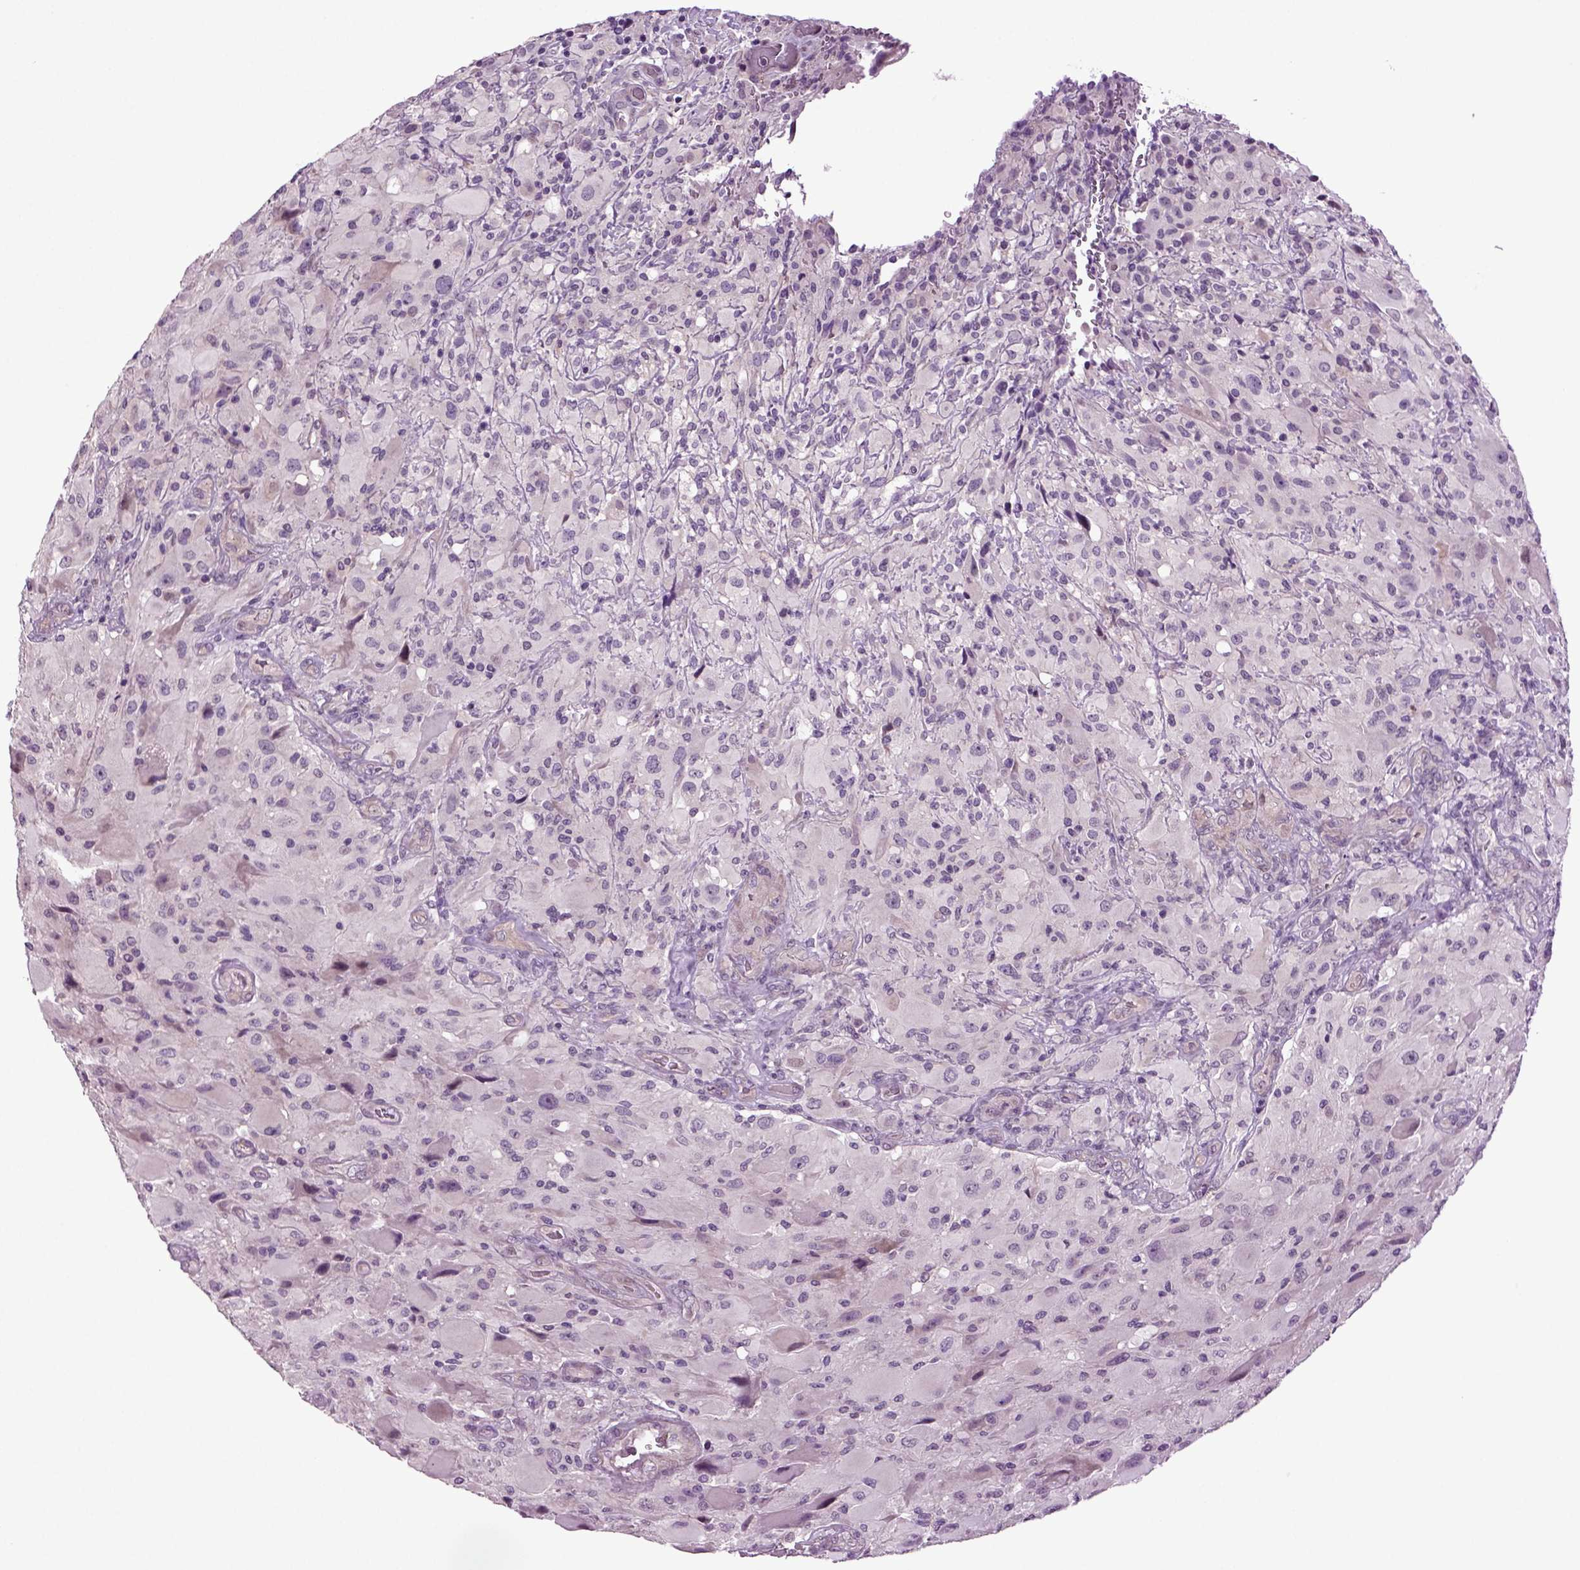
{"staining": {"intensity": "negative", "quantity": "none", "location": "none"}, "tissue": "glioma", "cell_type": "Tumor cells", "image_type": "cancer", "snomed": [{"axis": "morphology", "description": "Glioma, malignant, High grade"}, {"axis": "topography", "description": "Cerebral cortex"}], "caption": "Glioma was stained to show a protein in brown. There is no significant positivity in tumor cells.", "gene": "PLCH2", "patient": {"sex": "male", "age": 35}}